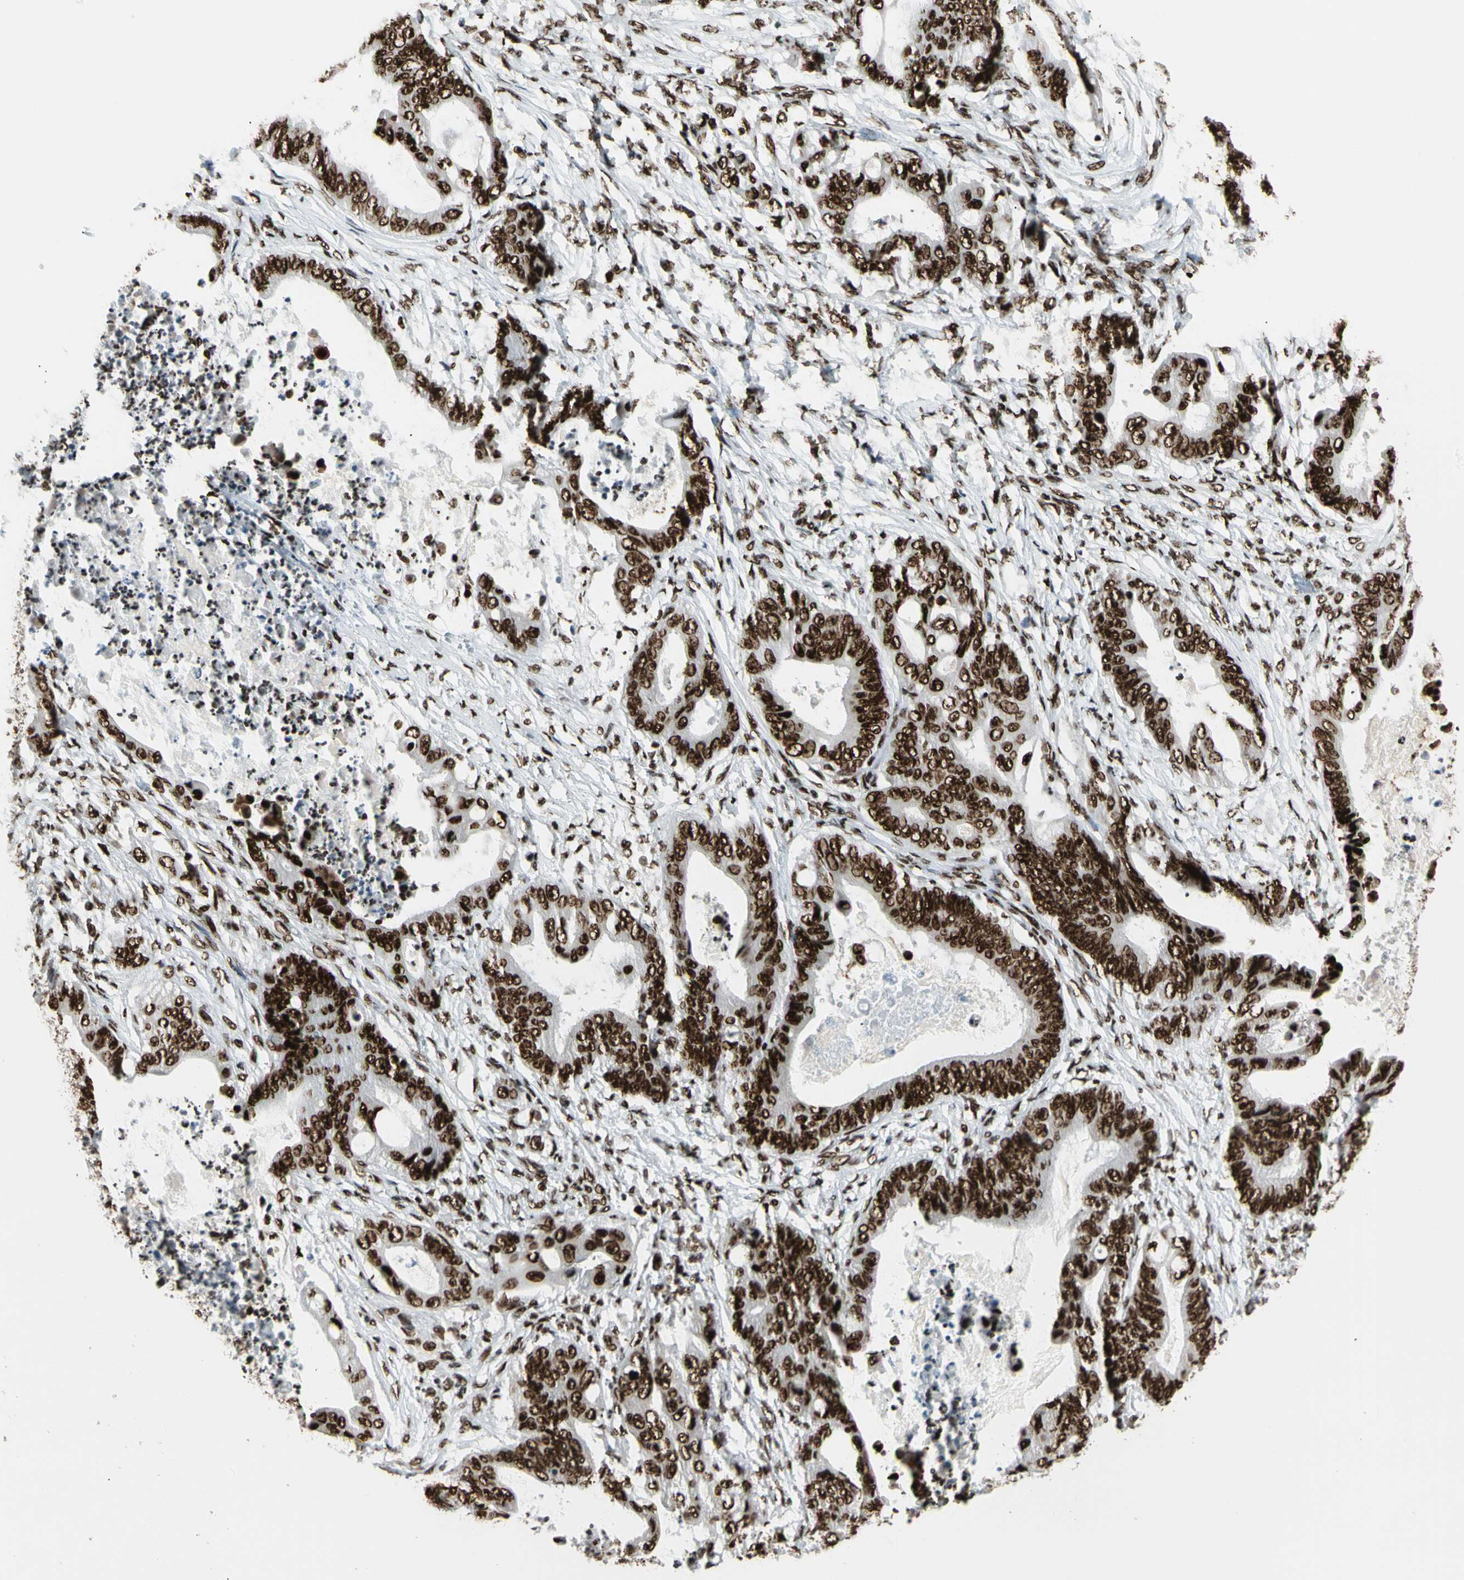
{"staining": {"intensity": "strong", "quantity": ">75%", "location": "nuclear"}, "tissue": "stomach cancer", "cell_type": "Tumor cells", "image_type": "cancer", "snomed": [{"axis": "morphology", "description": "Adenocarcinoma, NOS"}, {"axis": "topography", "description": "Stomach"}], "caption": "IHC micrograph of neoplastic tissue: human adenocarcinoma (stomach) stained using immunohistochemistry demonstrates high levels of strong protein expression localized specifically in the nuclear of tumor cells, appearing as a nuclear brown color.", "gene": "CCAR1", "patient": {"sex": "female", "age": 73}}